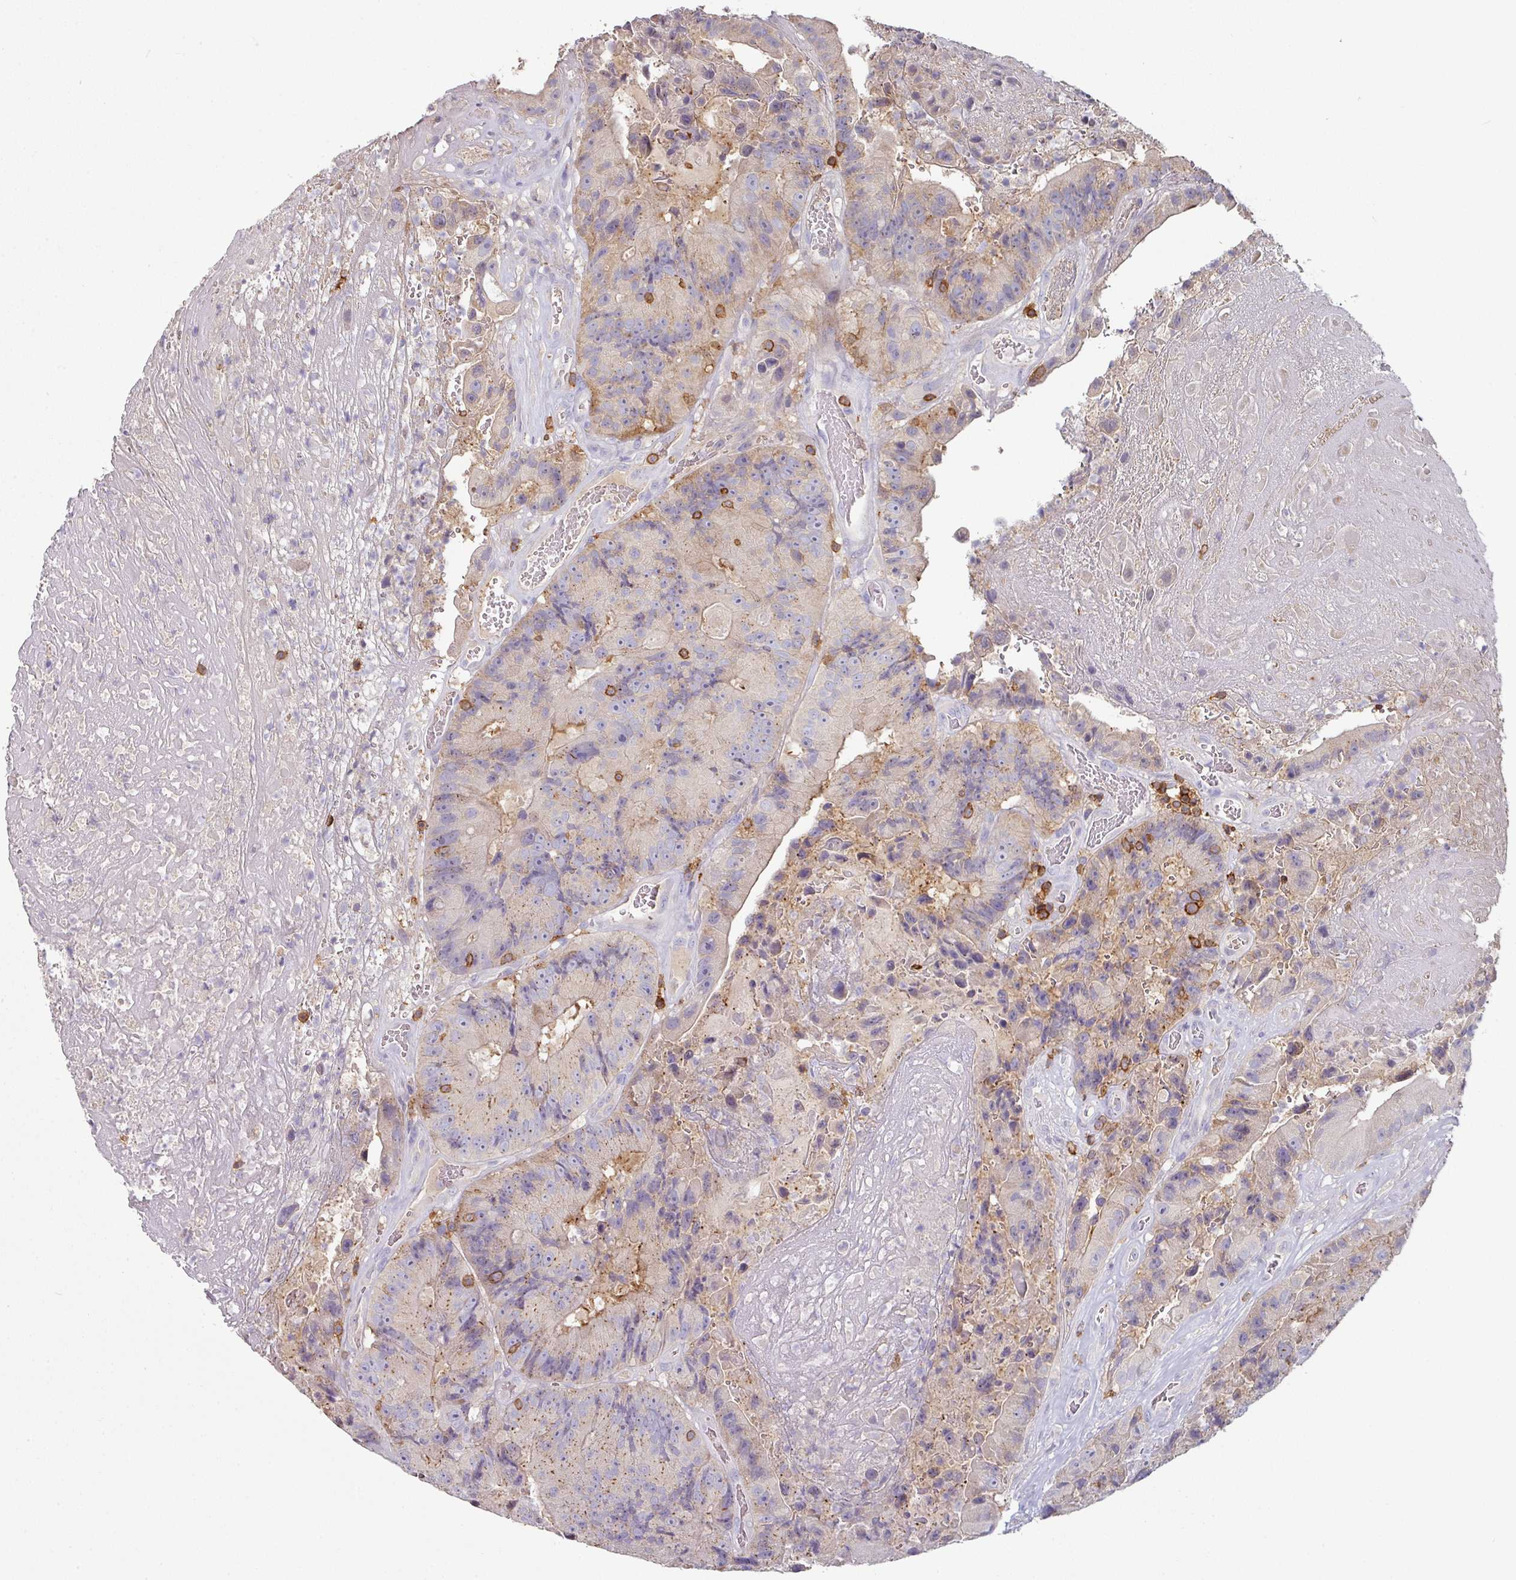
{"staining": {"intensity": "weak", "quantity": "25%-75%", "location": "cytoplasmic/membranous"}, "tissue": "colorectal cancer", "cell_type": "Tumor cells", "image_type": "cancer", "snomed": [{"axis": "morphology", "description": "Adenocarcinoma, NOS"}, {"axis": "topography", "description": "Colon"}], "caption": "An image of colorectal cancer (adenocarcinoma) stained for a protein demonstrates weak cytoplasmic/membranous brown staining in tumor cells.", "gene": "CD3G", "patient": {"sex": "female", "age": 86}}